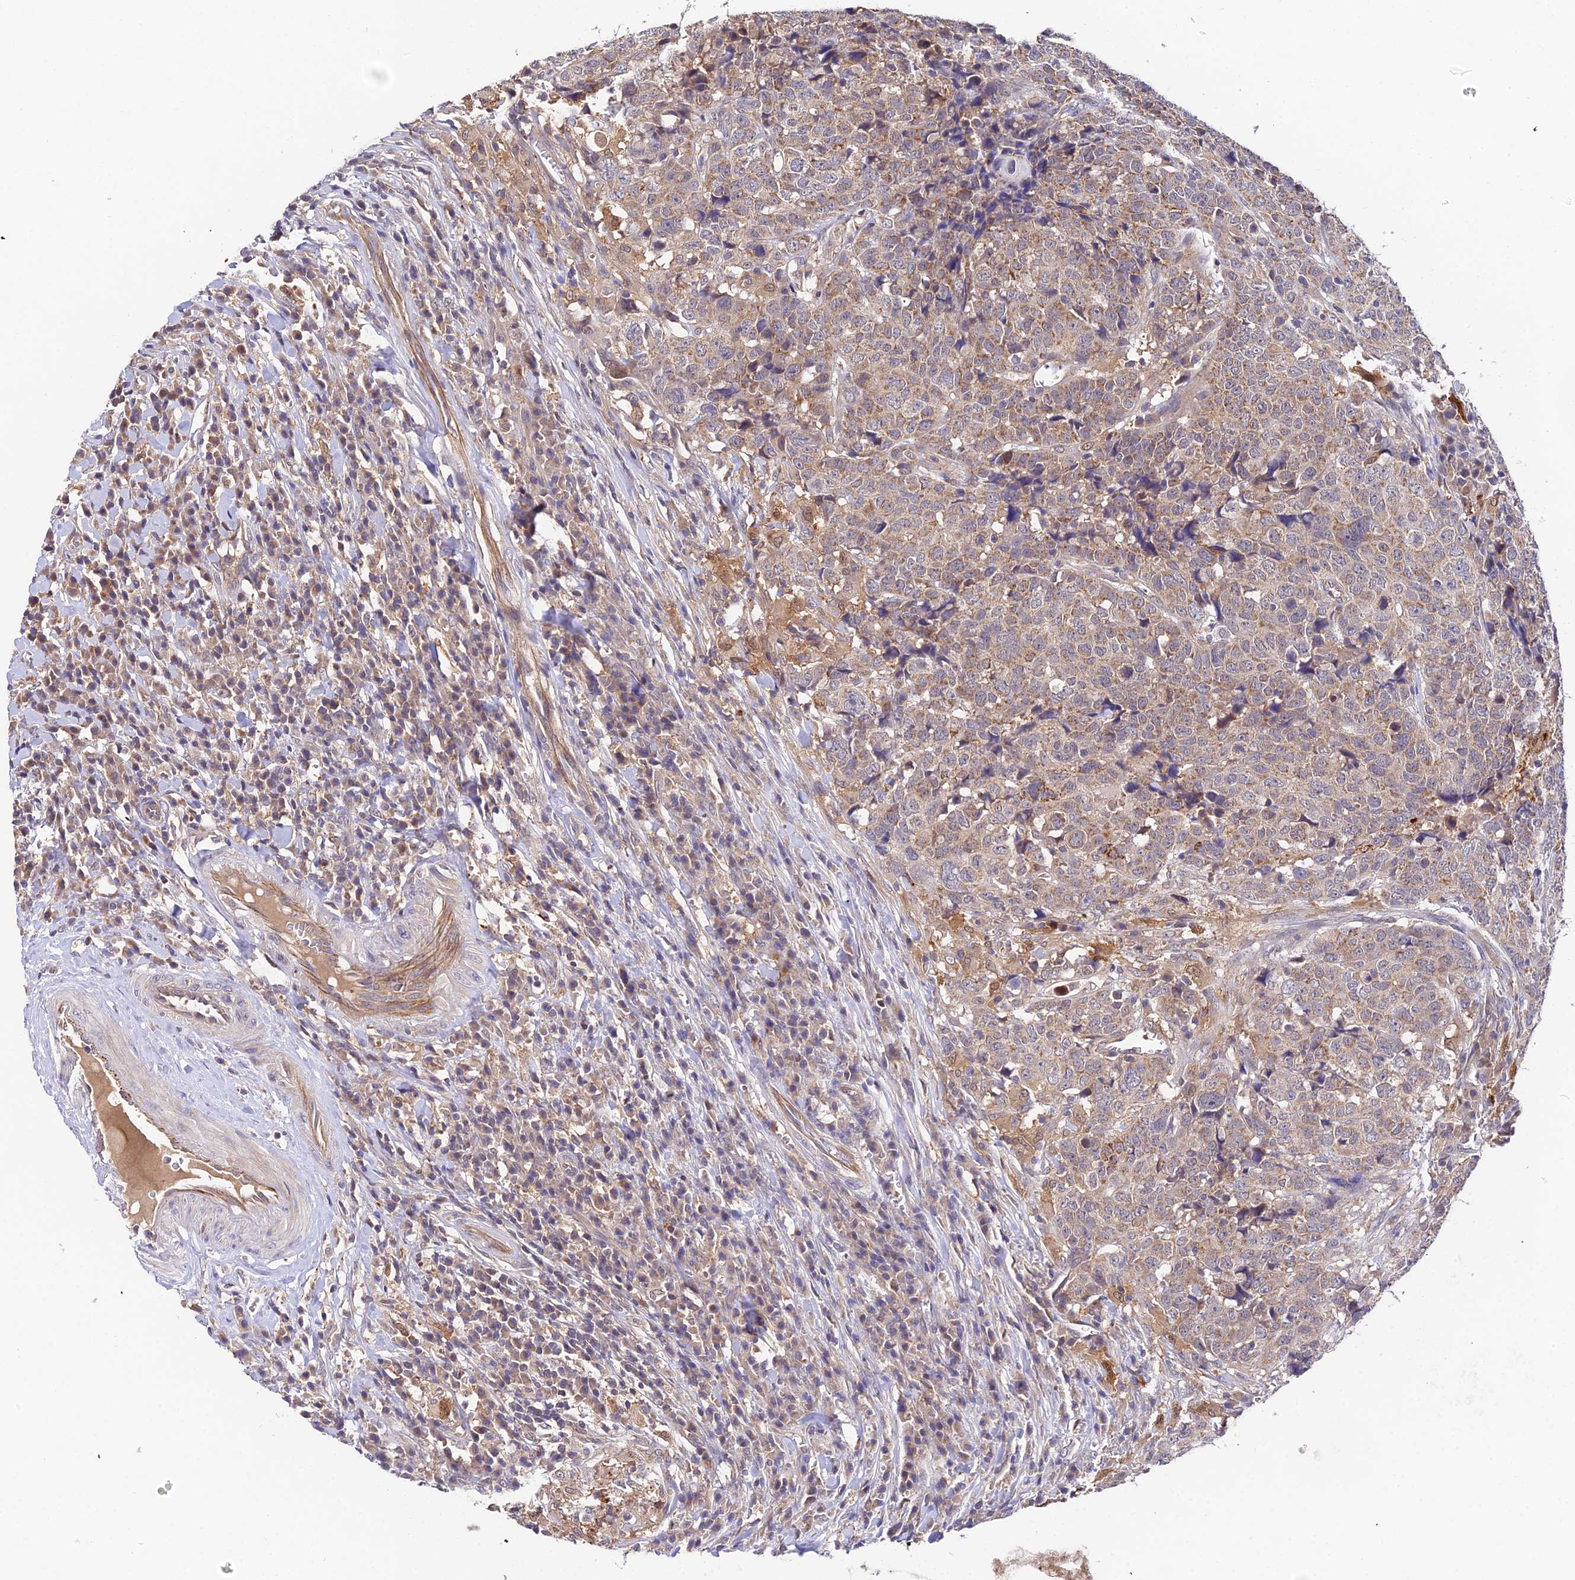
{"staining": {"intensity": "moderate", "quantity": ">75%", "location": "cytoplasmic/membranous"}, "tissue": "head and neck cancer", "cell_type": "Tumor cells", "image_type": "cancer", "snomed": [{"axis": "morphology", "description": "Squamous cell carcinoma, NOS"}, {"axis": "topography", "description": "Head-Neck"}], "caption": "Tumor cells show medium levels of moderate cytoplasmic/membranous expression in about >75% of cells in human head and neck squamous cell carcinoma.", "gene": "ZBED8", "patient": {"sex": "male", "age": 66}}